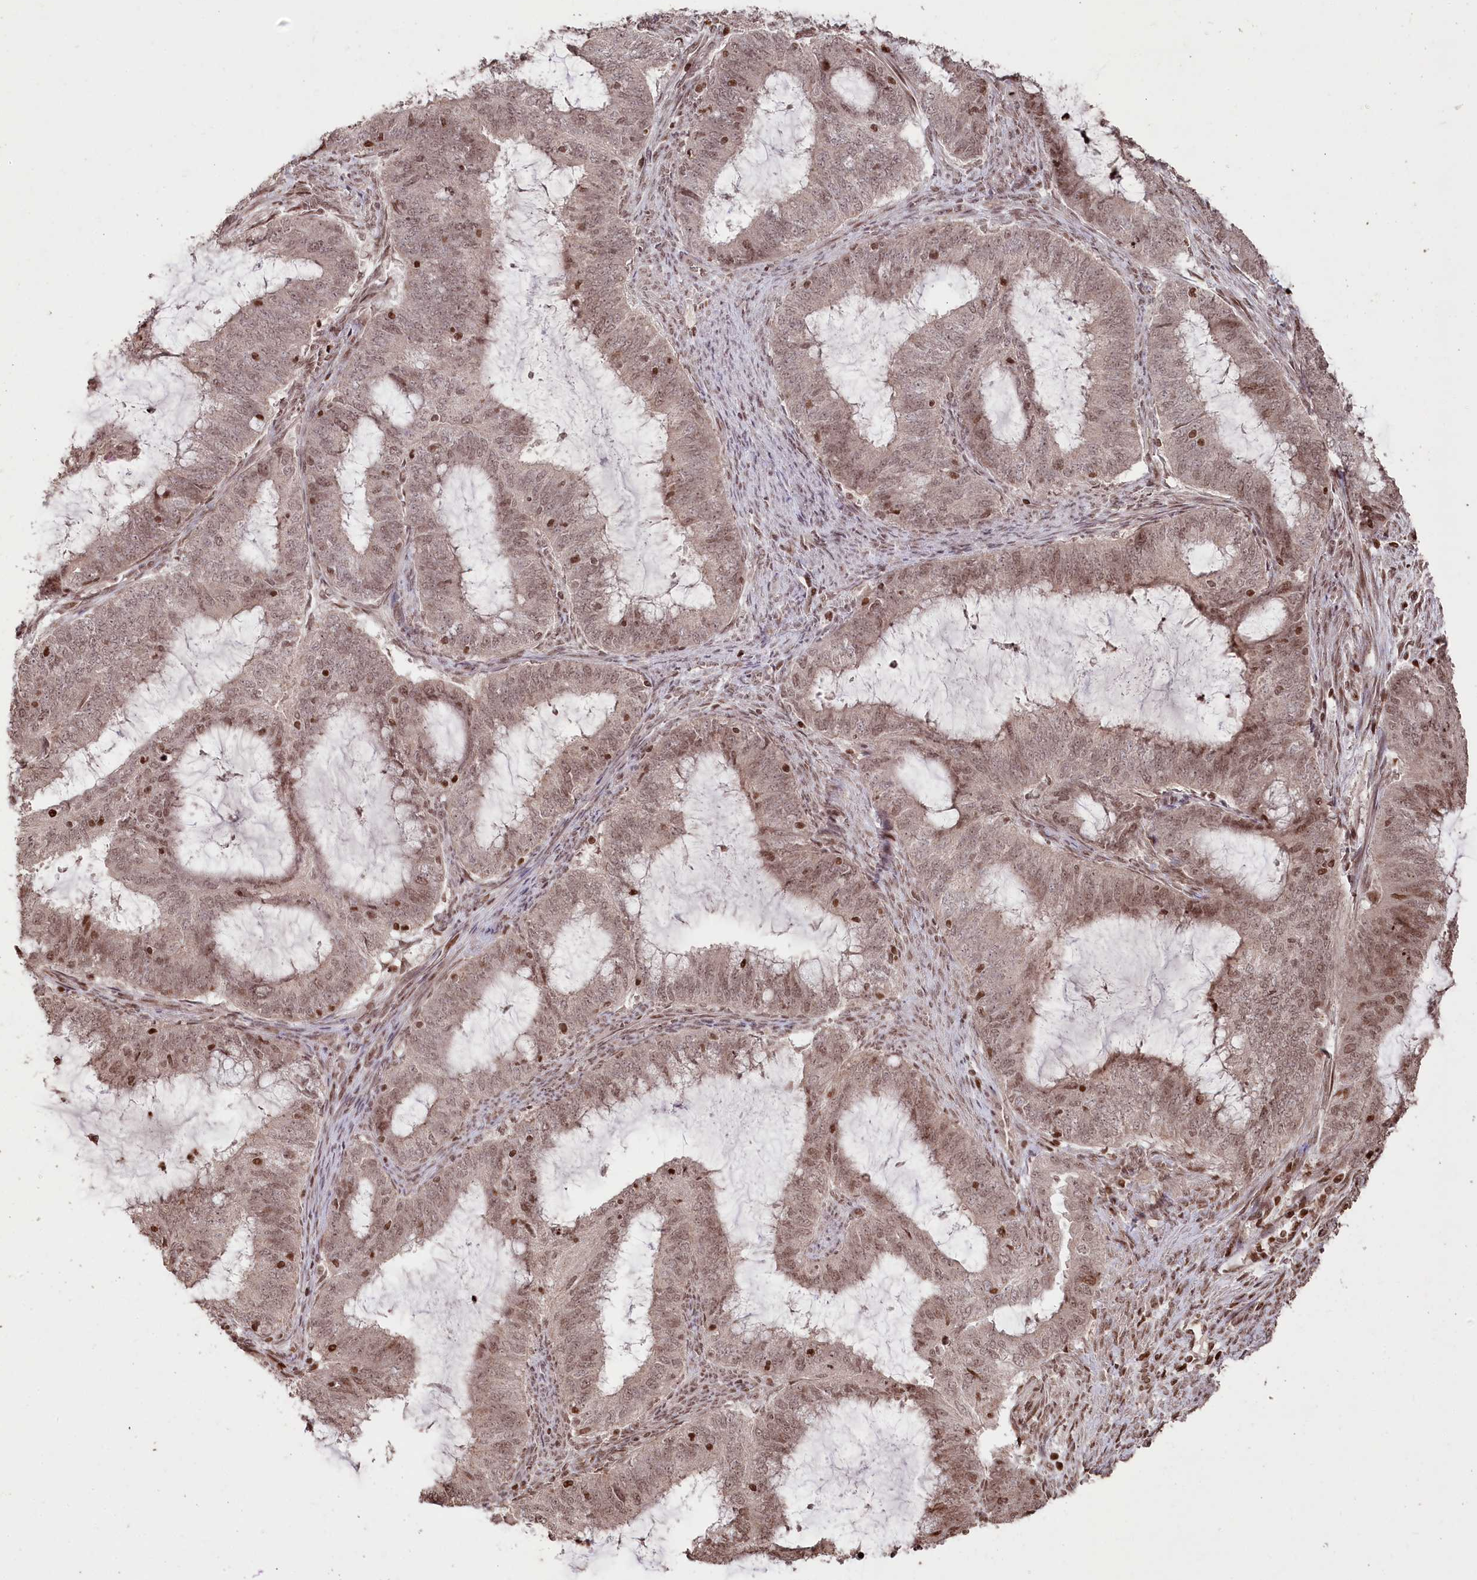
{"staining": {"intensity": "moderate", "quantity": ">75%", "location": "nuclear"}, "tissue": "endometrial cancer", "cell_type": "Tumor cells", "image_type": "cancer", "snomed": [{"axis": "morphology", "description": "Adenocarcinoma, NOS"}, {"axis": "topography", "description": "Endometrium"}], "caption": "Immunohistochemical staining of adenocarcinoma (endometrial) displays medium levels of moderate nuclear positivity in about >75% of tumor cells.", "gene": "CCSER2", "patient": {"sex": "female", "age": 51}}